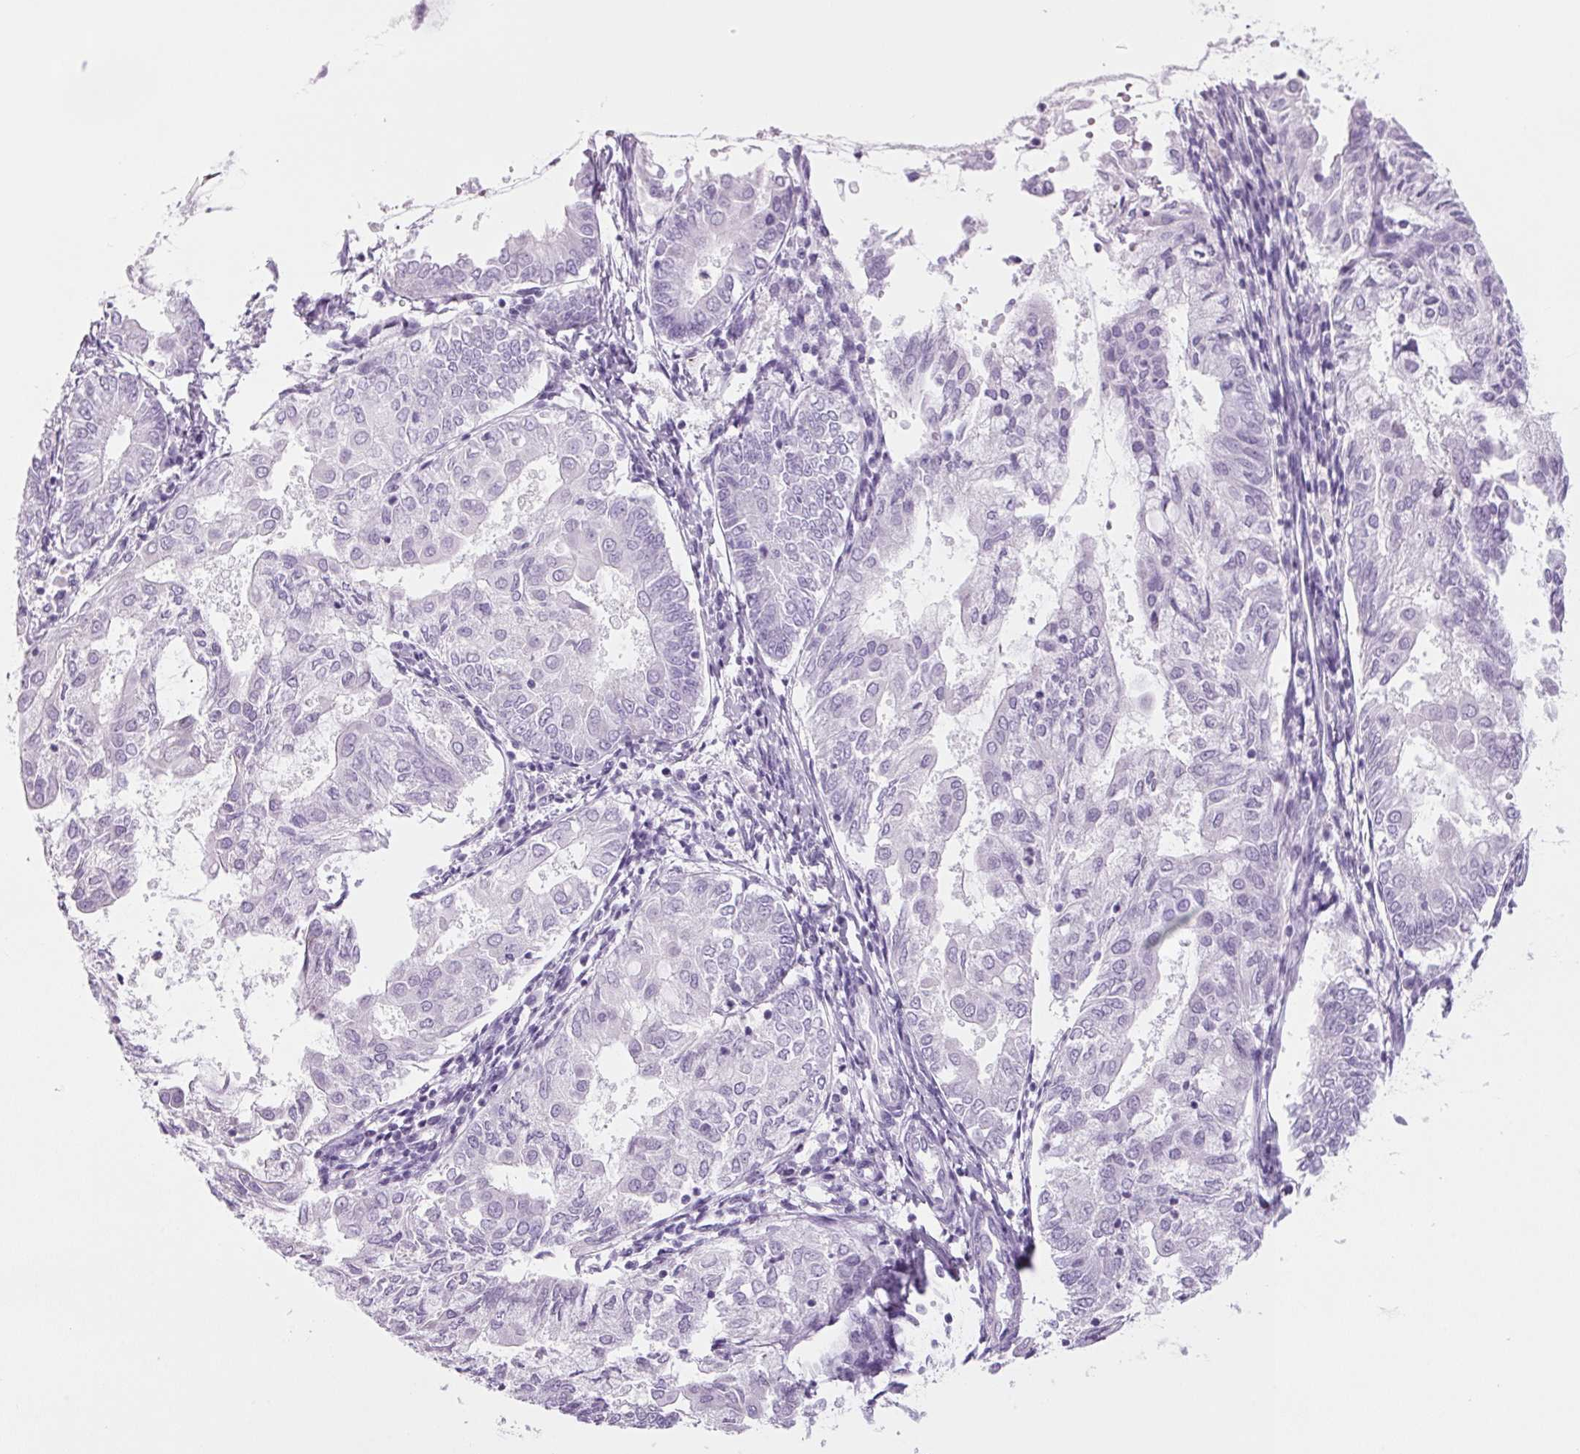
{"staining": {"intensity": "negative", "quantity": "none", "location": "none"}, "tissue": "endometrial cancer", "cell_type": "Tumor cells", "image_type": "cancer", "snomed": [{"axis": "morphology", "description": "Adenocarcinoma, NOS"}, {"axis": "topography", "description": "Endometrium"}], "caption": "An IHC micrograph of endometrial adenocarcinoma is shown. There is no staining in tumor cells of endometrial adenocarcinoma.", "gene": "PPP1R1A", "patient": {"sex": "female", "age": 68}}